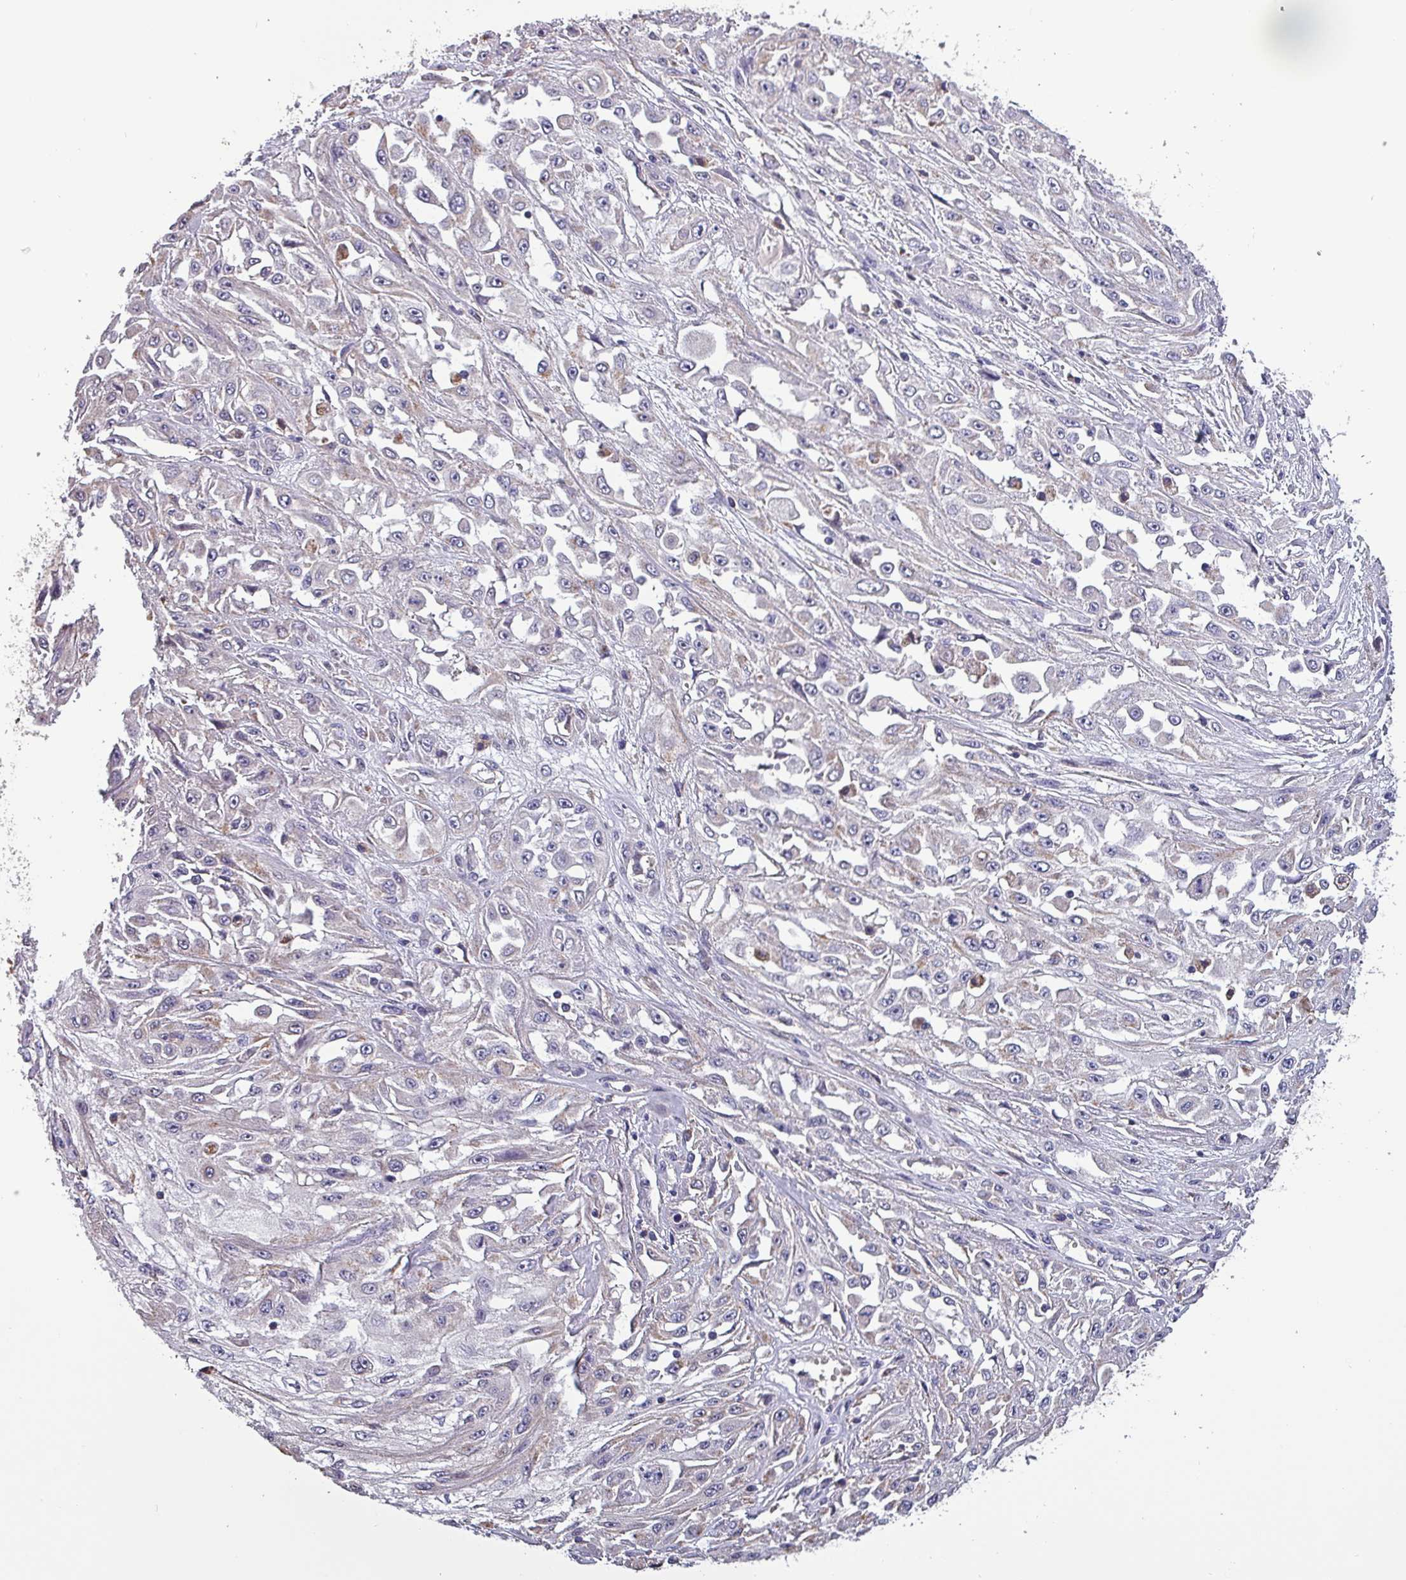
{"staining": {"intensity": "negative", "quantity": "none", "location": "none"}, "tissue": "skin cancer", "cell_type": "Tumor cells", "image_type": "cancer", "snomed": [{"axis": "morphology", "description": "Squamous cell carcinoma, NOS"}, {"axis": "morphology", "description": "Squamous cell carcinoma, metastatic, NOS"}, {"axis": "topography", "description": "Skin"}, {"axis": "topography", "description": "Lymph node"}], "caption": "Tumor cells show no significant protein positivity in skin cancer. The staining is performed using DAB (3,3'-diaminobenzidine) brown chromogen with nuclei counter-stained in using hematoxylin.", "gene": "HTRA4", "patient": {"sex": "male", "age": 75}}